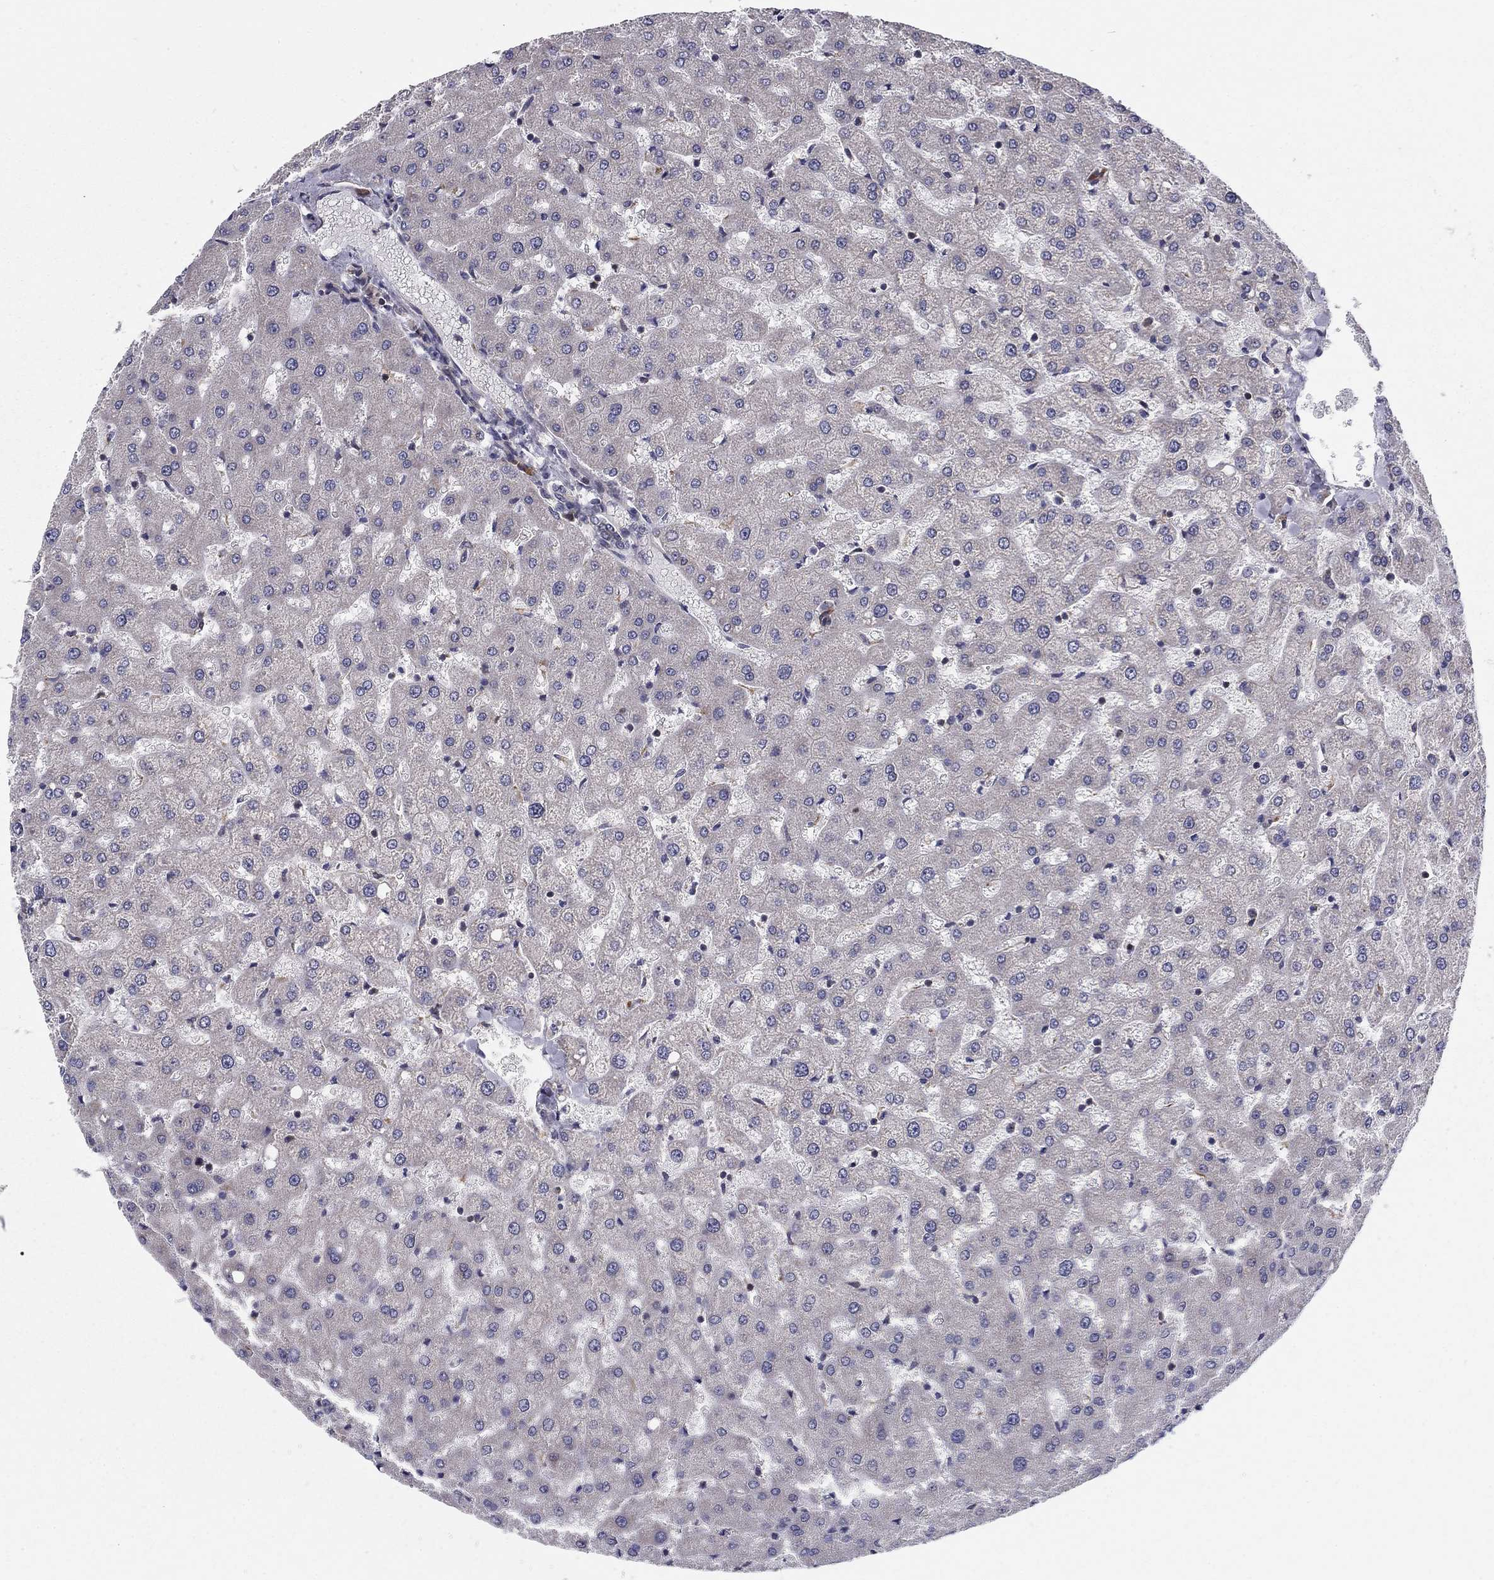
{"staining": {"intensity": "negative", "quantity": "none", "location": "none"}, "tissue": "liver", "cell_type": "Cholangiocytes", "image_type": "normal", "snomed": [{"axis": "morphology", "description": "Normal tissue, NOS"}, {"axis": "topography", "description": "Liver"}], "caption": "Cholangiocytes show no significant protein staining in benign liver. Brightfield microscopy of IHC stained with DAB (3,3'-diaminobenzidine) (brown) and hematoxylin (blue), captured at high magnification.", "gene": "CLSTN1", "patient": {"sex": "female", "age": 50}}